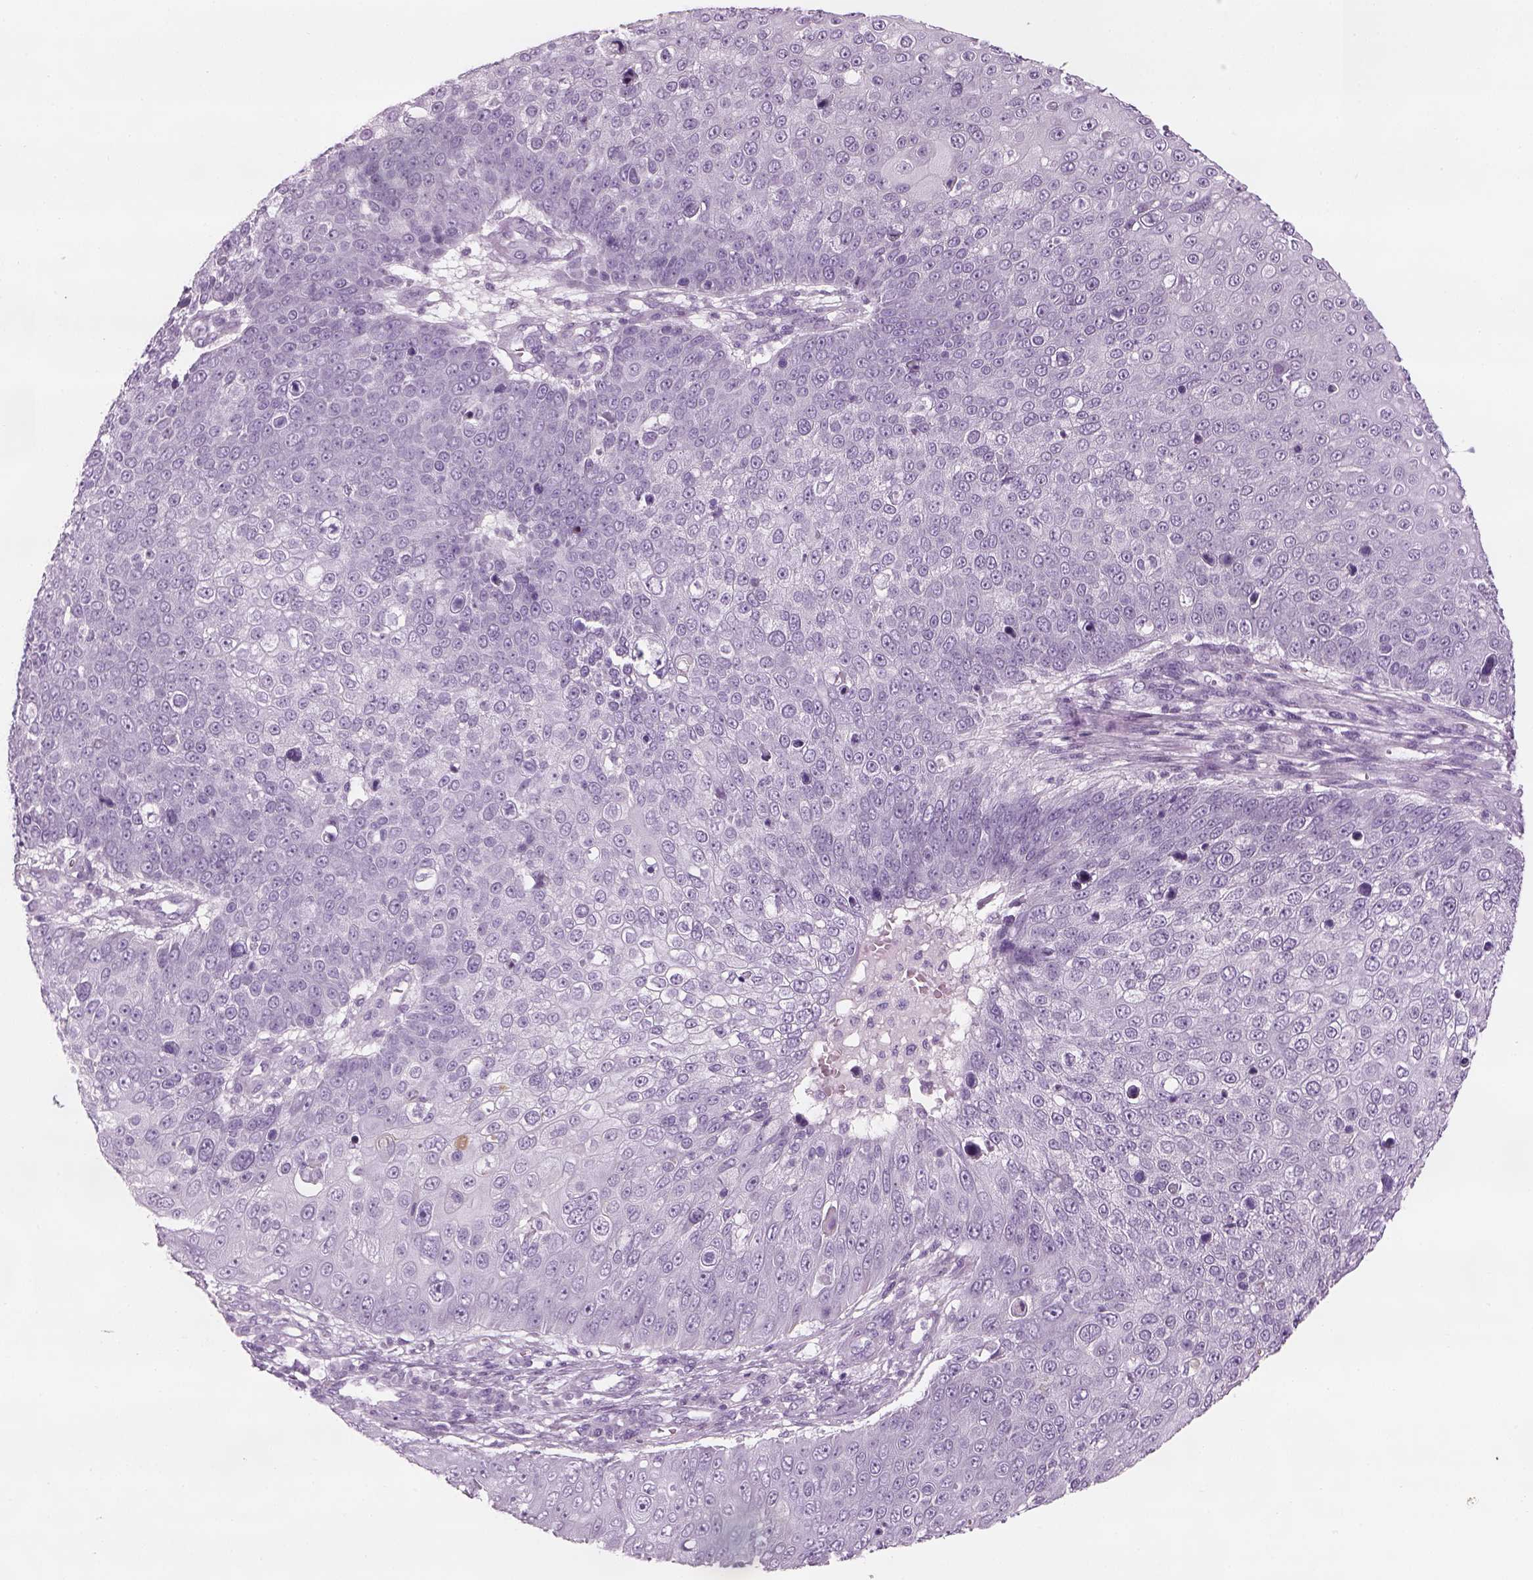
{"staining": {"intensity": "negative", "quantity": "none", "location": "none"}, "tissue": "skin cancer", "cell_type": "Tumor cells", "image_type": "cancer", "snomed": [{"axis": "morphology", "description": "Squamous cell carcinoma, NOS"}, {"axis": "topography", "description": "Skin"}], "caption": "High power microscopy image of an immunohistochemistry histopathology image of skin squamous cell carcinoma, revealing no significant expression in tumor cells.", "gene": "SAG", "patient": {"sex": "male", "age": 71}}